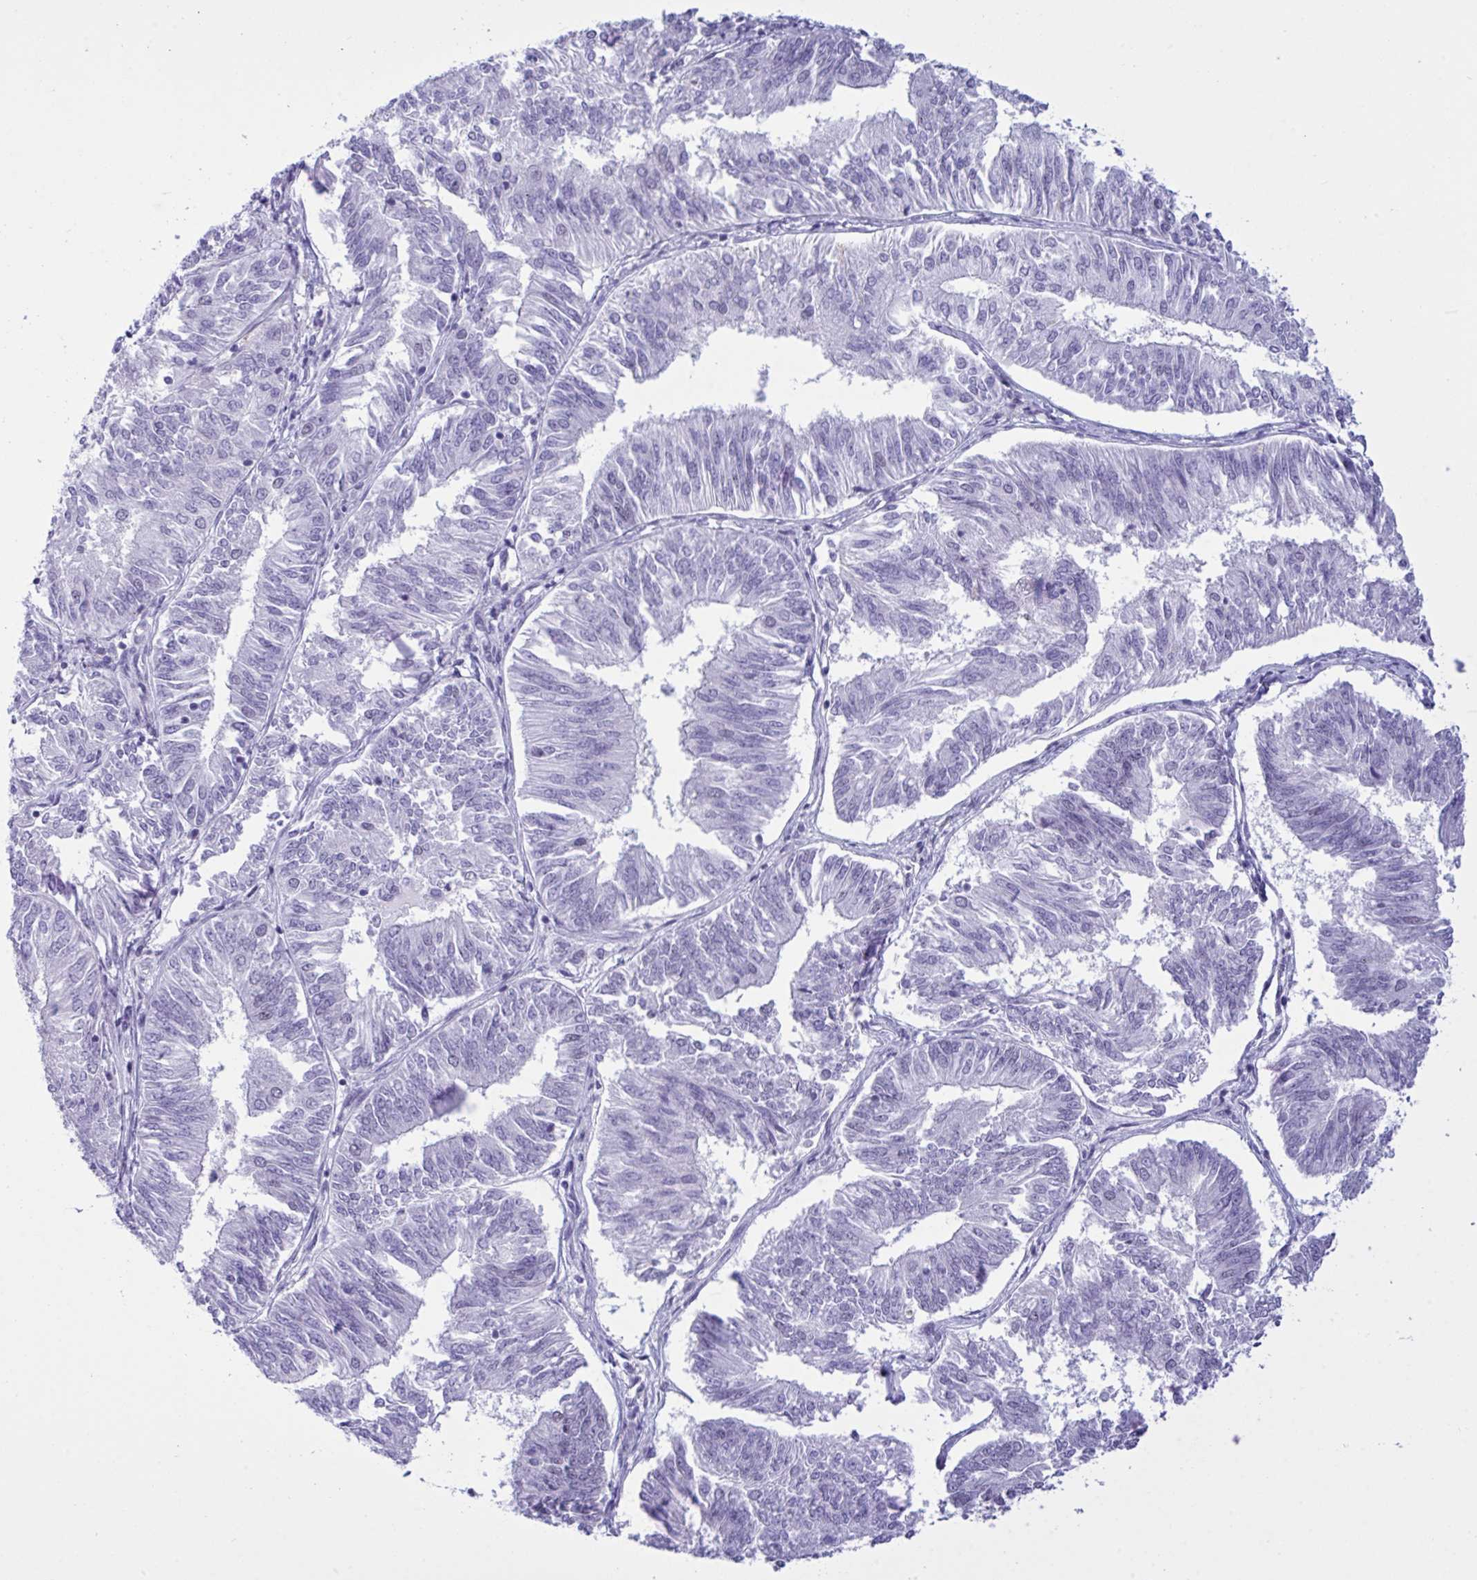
{"staining": {"intensity": "negative", "quantity": "none", "location": "none"}, "tissue": "endometrial cancer", "cell_type": "Tumor cells", "image_type": "cancer", "snomed": [{"axis": "morphology", "description": "Adenocarcinoma, NOS"}, {"axis": "topography", "description": "Endometrium"}], "caption": "Immunohistochemistry (IHC) of adenocarcinoma (endometrial) exhibits no expression in tumor cells.", "gene": "ELN", "patient": {"sex": "female", "age": 58}}